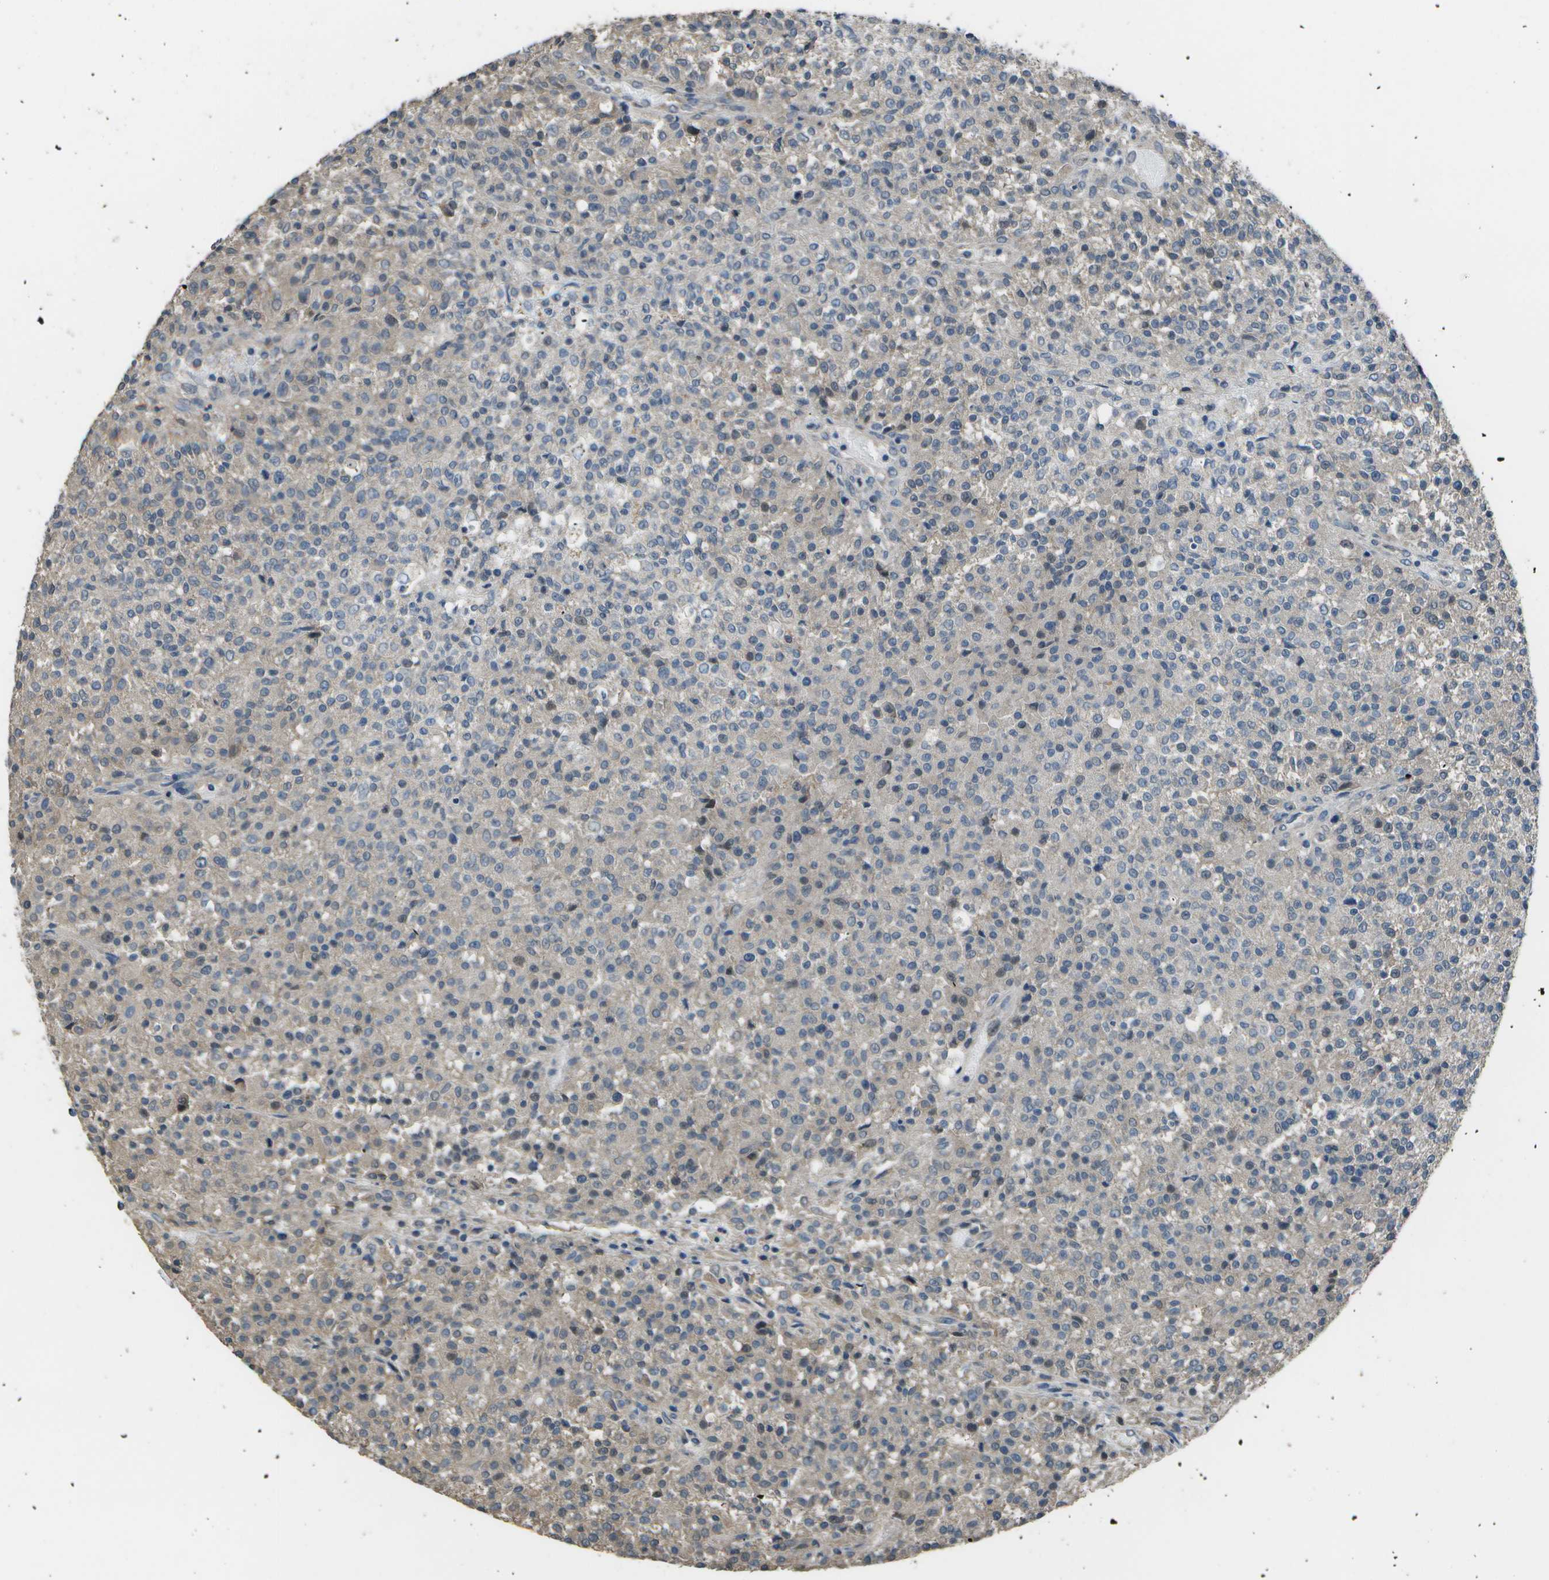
{"staining": {"intensity": "weak", "quantity": "<25%", "location": "cytoplasmic/membranous"}, "tissue": "testis cancer", "cell_type": "Tumor cells", "image_type": "cancer", "snomed": [{"axis": "morphology", "description": "Seminoma, NOS"}, {"axis": "topography", "description": "Testis"}], "caption": "Seminoma (testis) stained for a protein using IHC displays no expression tumor cells.", "gene": "CLNS1A", "patient": {"sex": "male", "age": 59}}